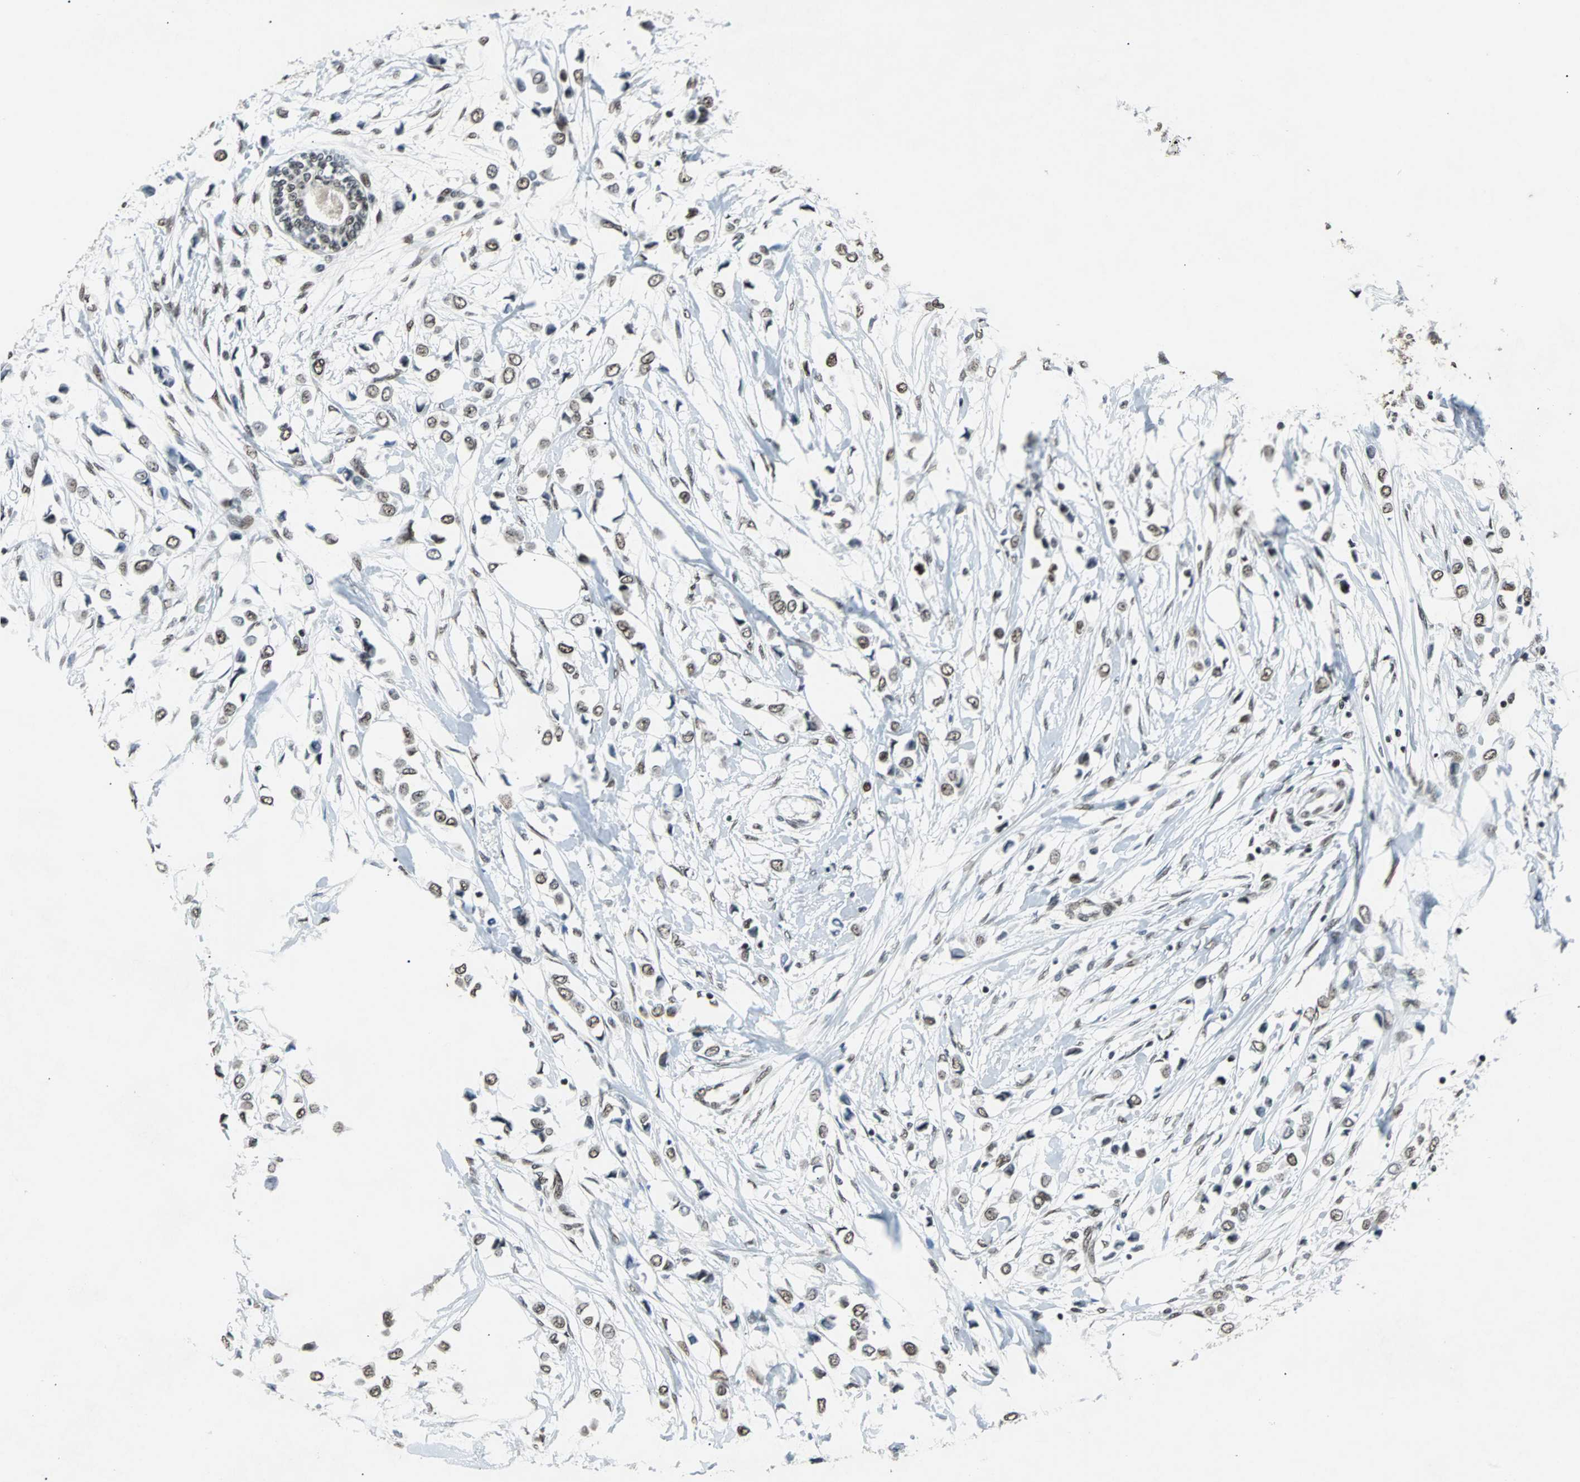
{"staining": {"intensity": "weak", "quantity": ">75%", "location": "nuclear"}, "tissue": "breast cancer", "cell_type": "Tumor cells", "image_type": "cancer", "snomed": [{"axis": "morphology", "description": "Lobular carcinoma"}, {"axis": "topography", "description": "Breast"}], "caption": "Breast cancer (lobular carcinoma) was stained to show a protein in brown. There is low levels of weak nuclear expression in about >75% of tumor cells.", "gene": "GATAD2A", "patient": {"sex": "female", "age": 51}}